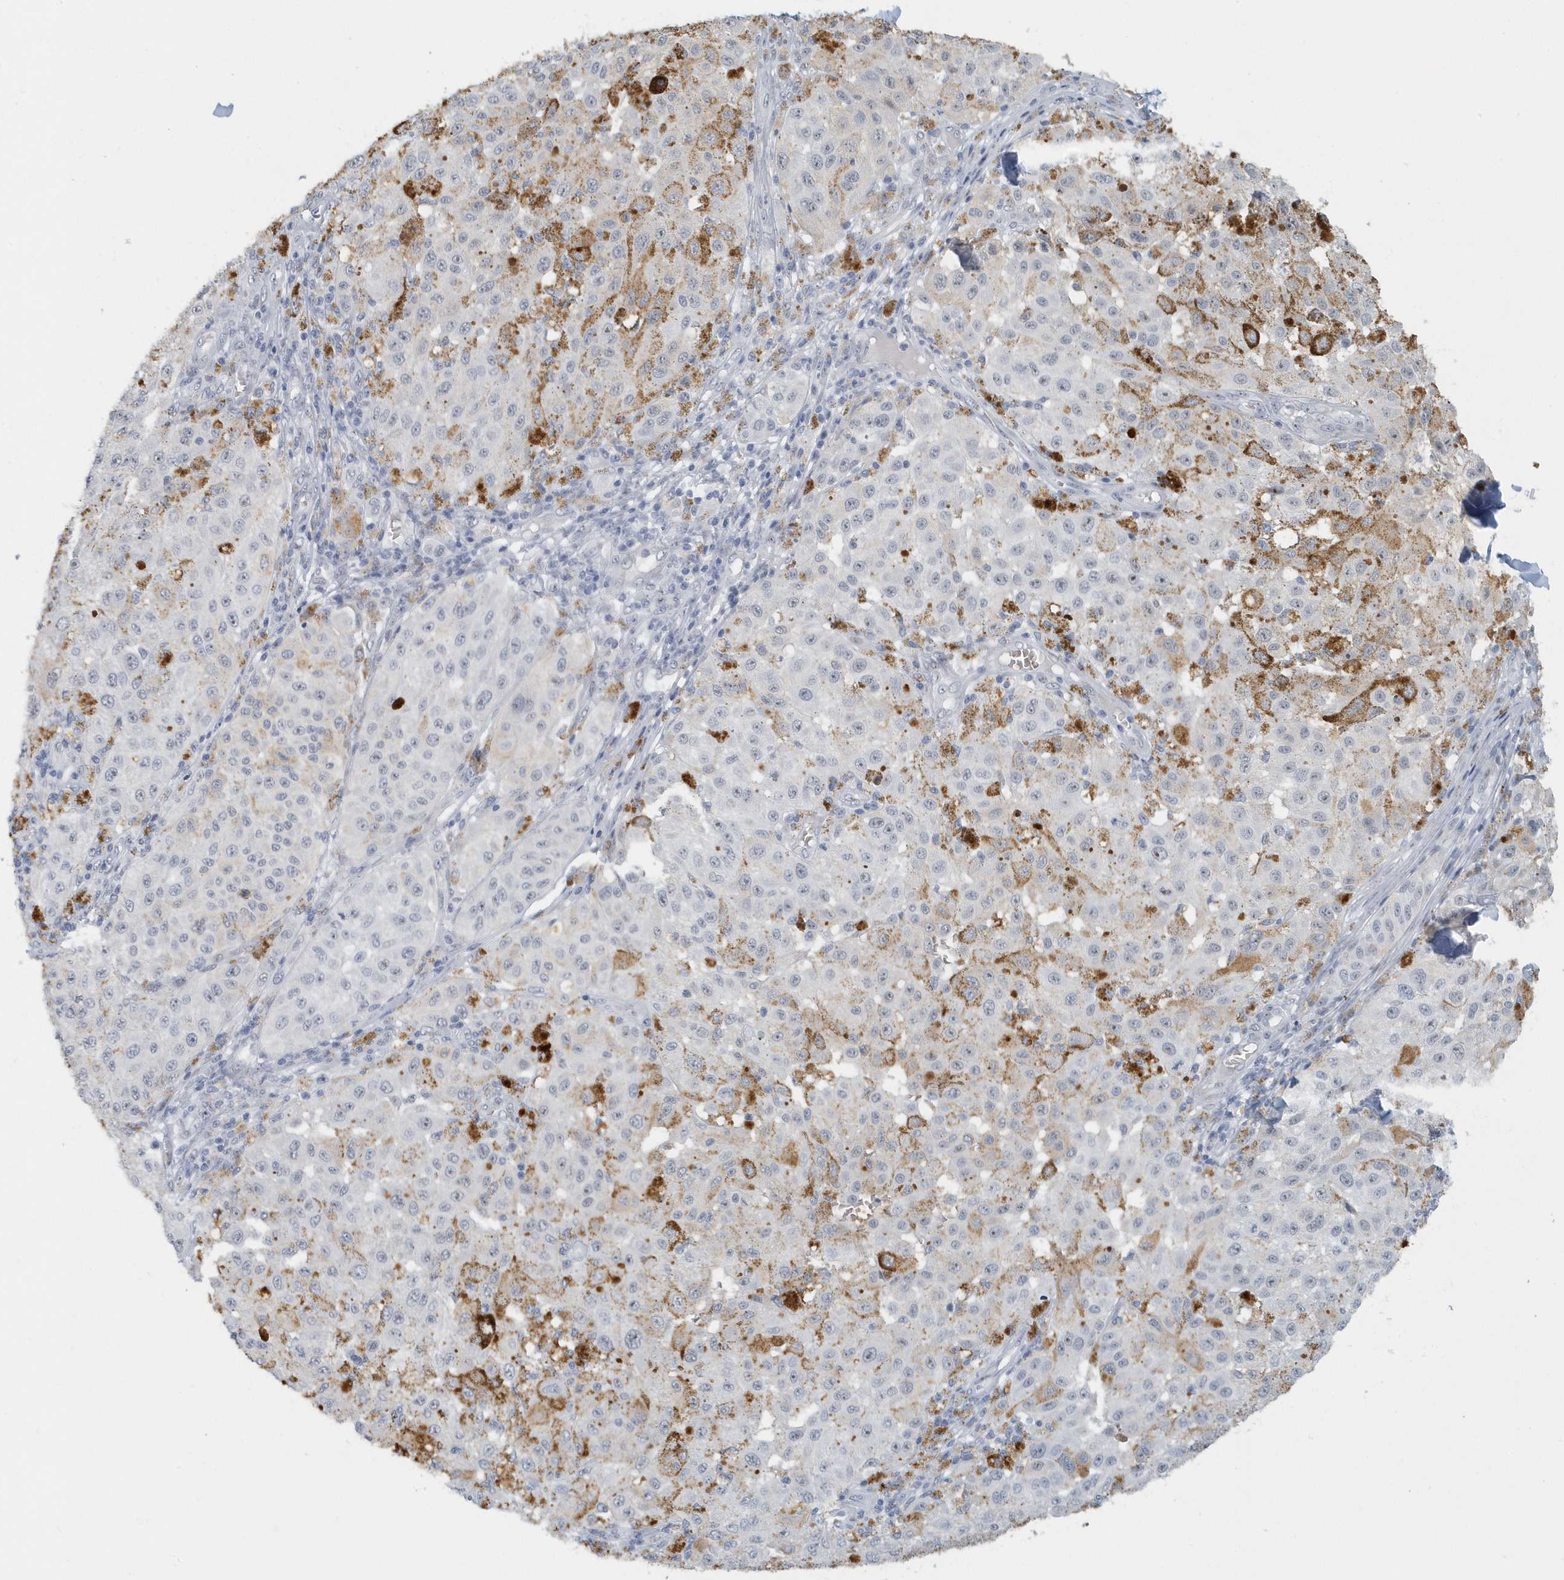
{"staining": {"intensity": "negative", "quantity": "none", "location": "none"}, "tissue": "melanoma", "cell_type": "Tumor cells", "image_type": "cancer", "snomed": [{"axis": "morphology", "description": "Malignant melanoma, NOS"}, {"axis": "topography", "description": "Skin"}], "caption": "Tumor cells are negative for brown protein staining in melanoma. Brightfield microscopy of immunohistochemistry (IHC) stained with DAB (brown) and hematoxylin (blue), captured at high magnification.", "gene": "RPF2", "patient": {"sex": "female", "age": 64}}